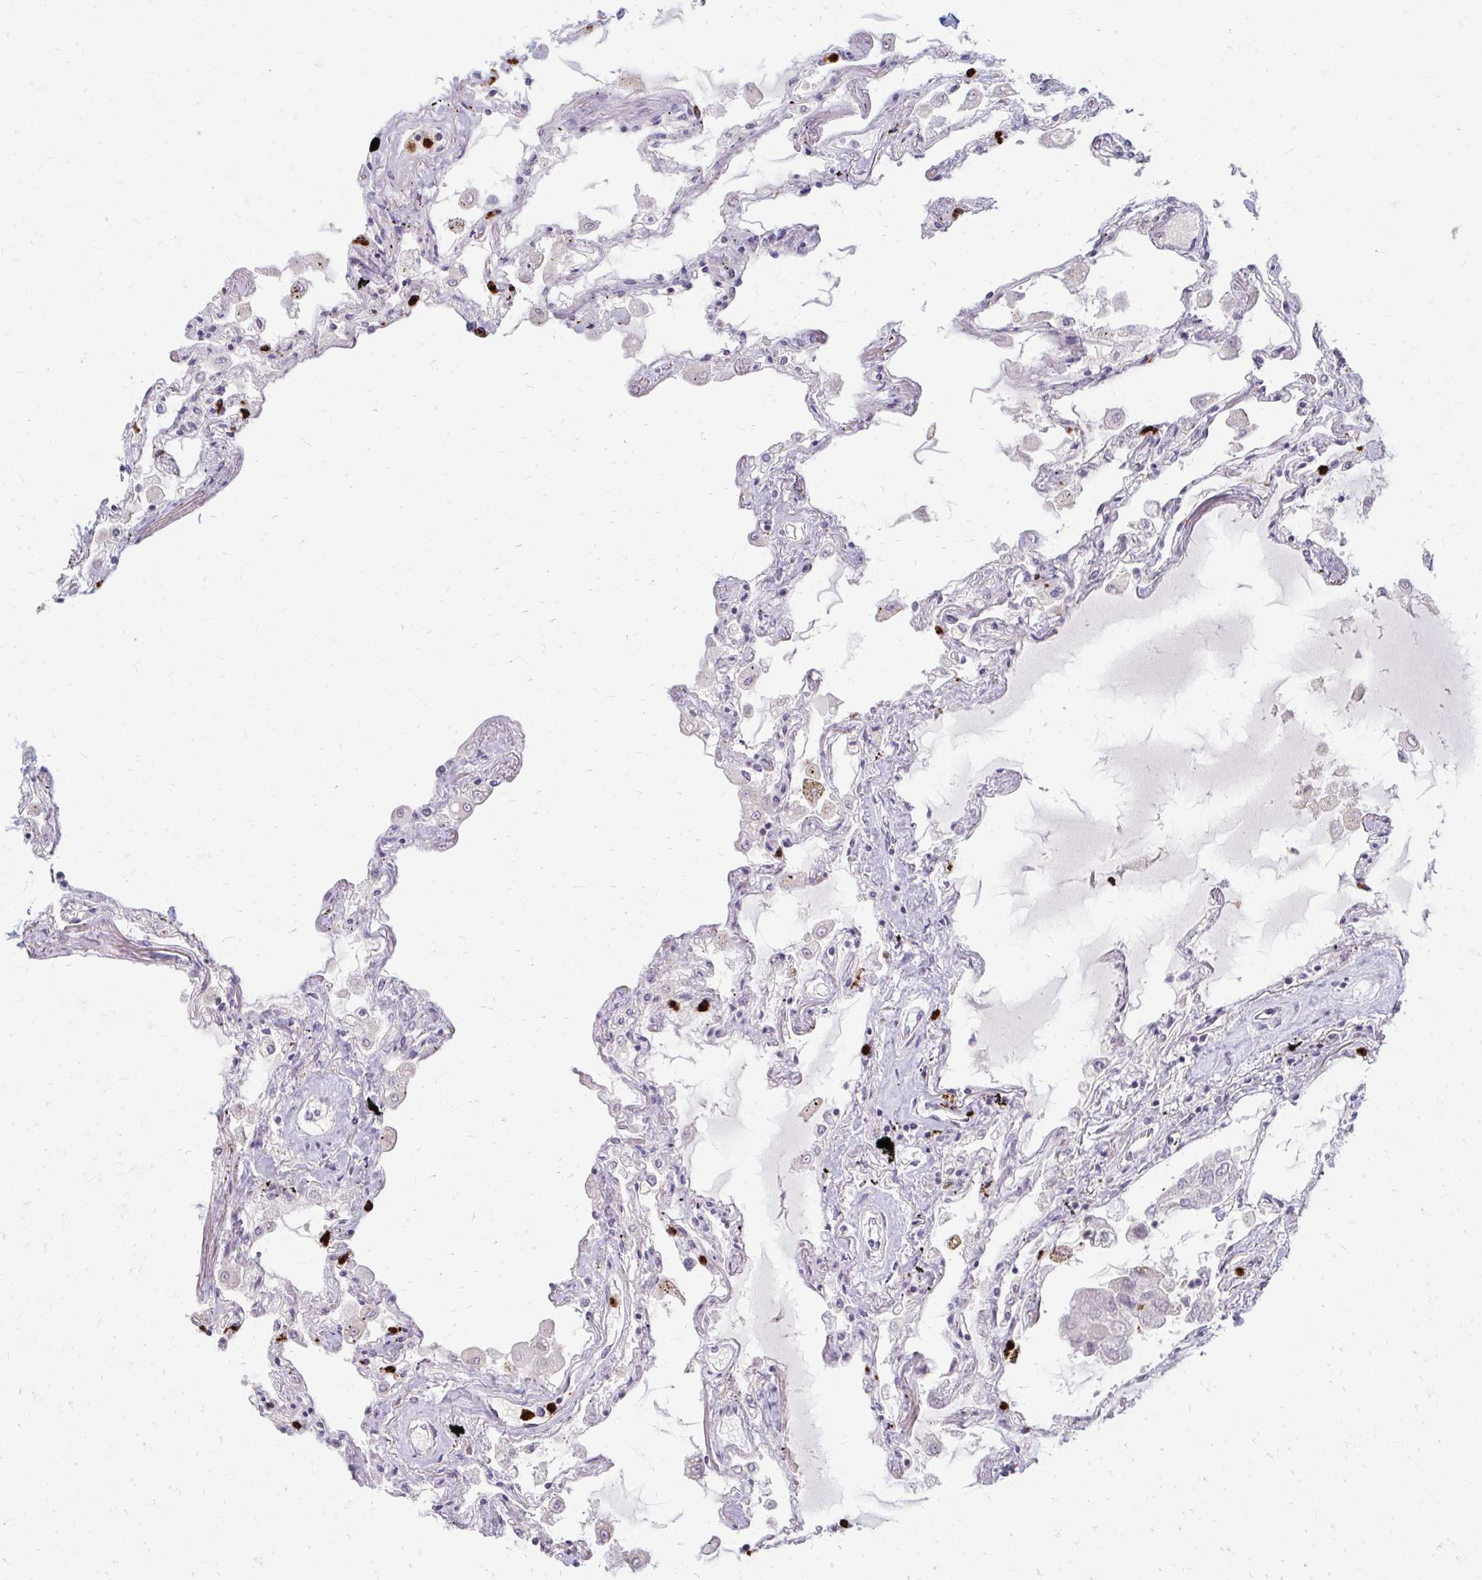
{"staining": {"intensity": "negative", "quantity": "none", "location": "none"}, "tissue": "lung", "cell_type": "Alveolar cells", "image_type": "normal", "snomed": [{"axis": "morphology", "description": "Normal tissue, NOS"}, {"axis": "morphology", "description": "Adenocarcinoma, NOS"}, {"axis": "topography", "description": "Cartilage tissue"}, {"axis": "topography", "description": "Lung"}], "caption": "This is a micrograph of IHC staining of unremarkable lung, which shows no positivity in alveolar cells.", "gene": "RAB33A", "patient": {"sex": "female", "age": 67}}